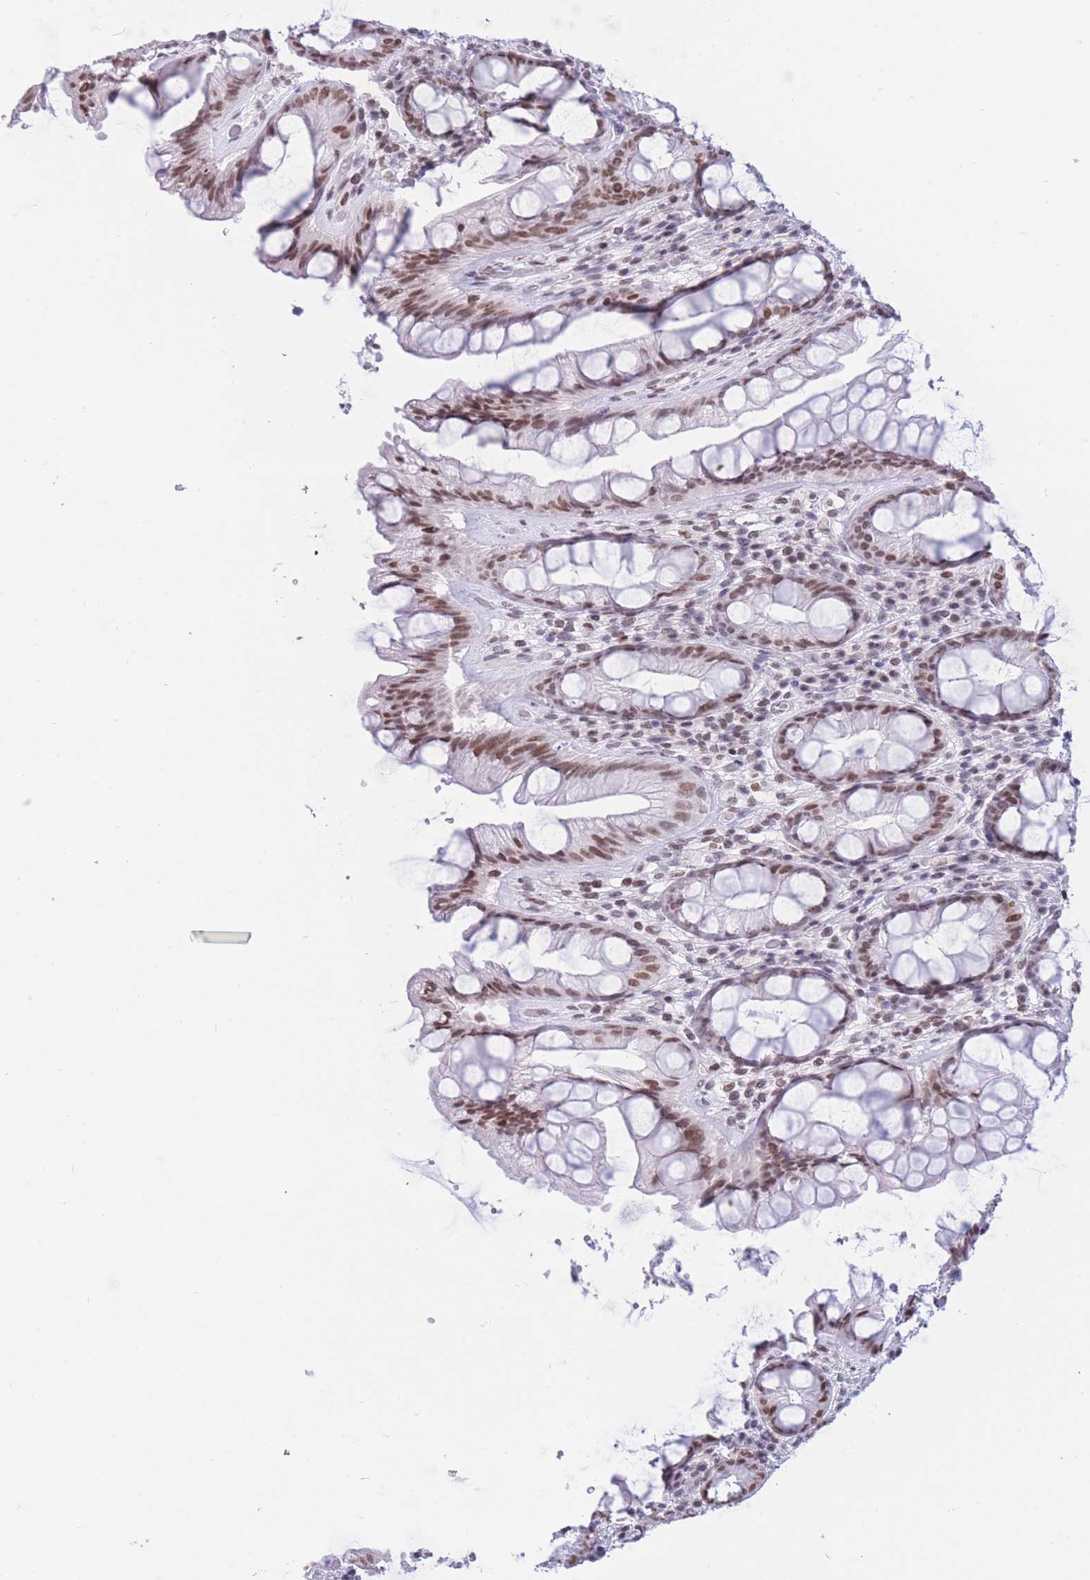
{"staining": {"intensity": "moderate", "quantity": ">75%", "location": "nuclear"}, "tissue": "rectum", "cell_type": "Glandular cells", "image_type": "normal", "snomed": [{"axis": "morphology", "description": "Normal tissue, NOS"}, {"axis": "topography", "description": "Rectum"}], "caption": "Rectum stained with DAB (3,3'-diaminobenzidine) immunohistochemistry displays medium levels of moderate nuclear expression in about >75% of glandular cells.", "gene": "HMGN1", "patient": {"sex": "male", "age": 74}}